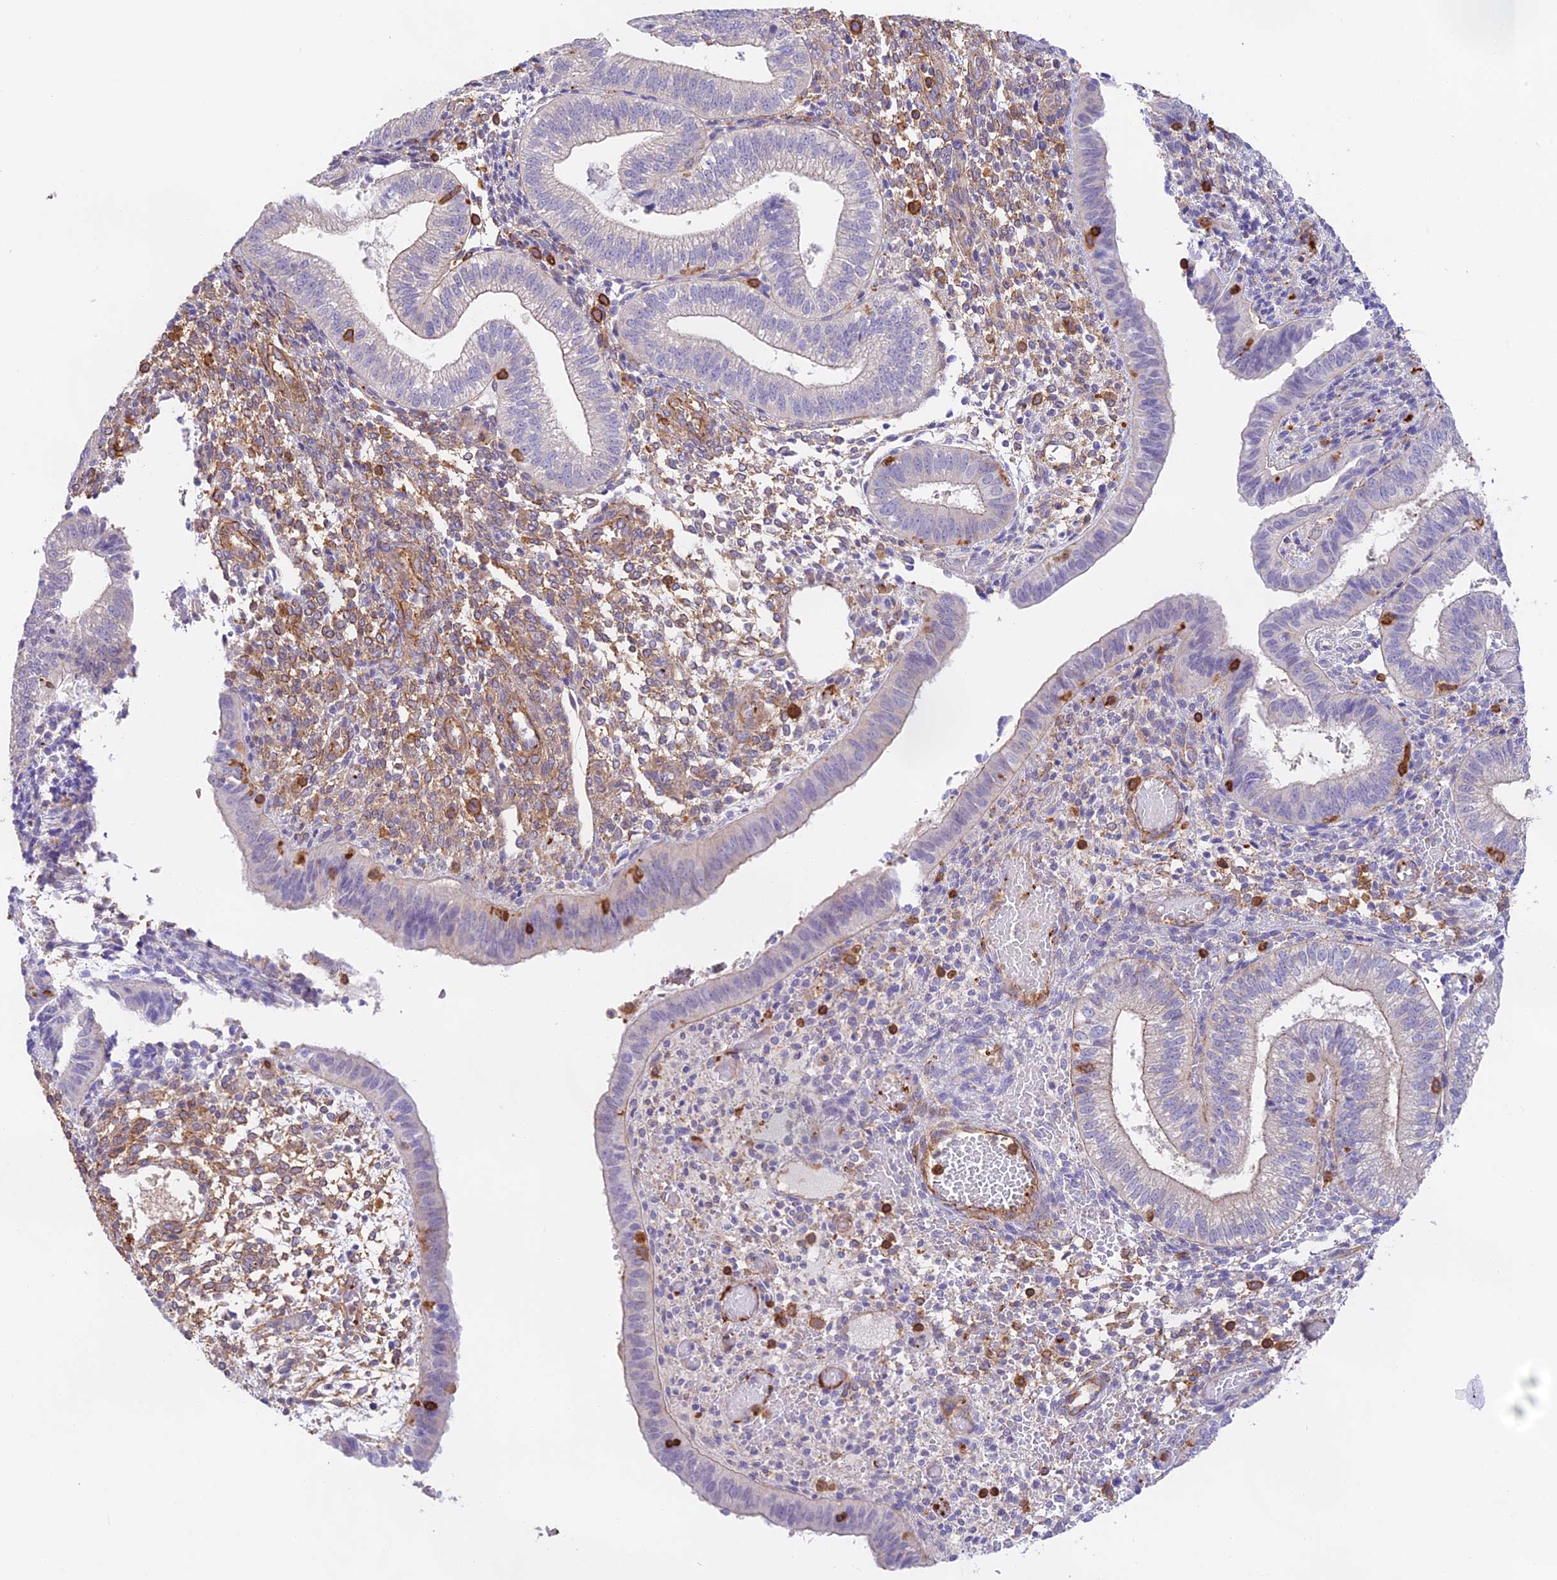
{"staining": {"intensity": "strong", "quantity": "<25%", "location": "cytoplasmic/membranous"}, "tissue": "endometrium", "cell_type": "Cells in endometrial stroma", "image_type": "normal", "snomed": [{"axis": "morphology", "description": "Normal tissue, NOS"}, {"axis": "topography", "description": "Endometrium"}], "caption": "Immunohistochemistry (IHC) of normal human endometrium reveals medium levels of strong cytoplasmic/membranous staining in approximately <25% of cells in endometrial stroma.", "gene": "DENND1C", "patient": {"sex": "female", "age": 34}}